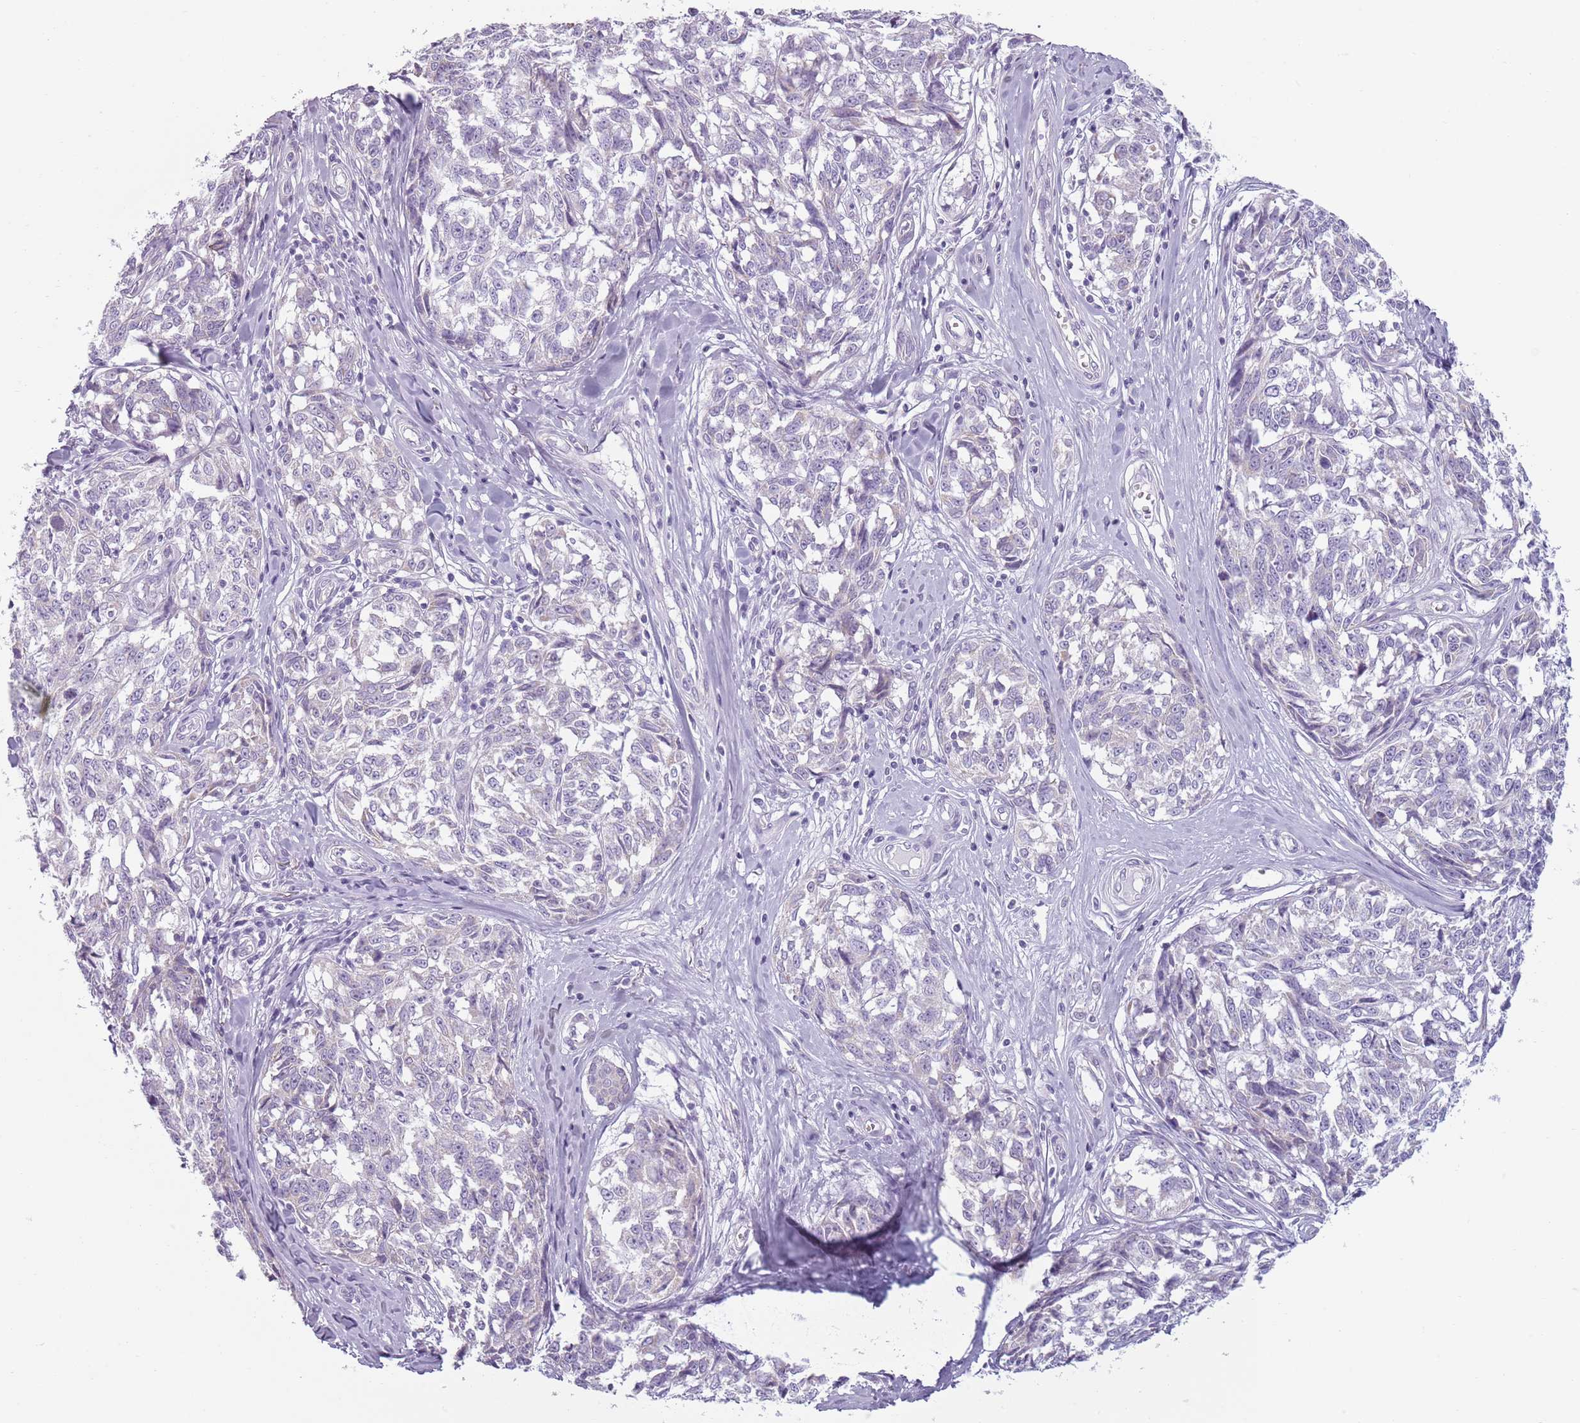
{"staining": {"intensity": "negative", "quantity": "none", "location": "none"}, "tissue": "melanoma", "cell_type": "Tumor cells", "image_type": "cancer", "snomed": [{"axis": "morphology", "description": "Normal tissue, NOS"}, {"axis": "morphology", "description": "Malignant melanoma, NOS"}, {"axis": "topography", "description": "Skin"}], "caption": "Micrograph shows no significant protein staining in tumor cells of malignant melanoma. Brightfield microscopy of immunohistochemistry (IHC) stained with DAB (brown) and hematoxylin (blue), captured at high magnification.", "gene": "MEGF8", "patient": {"sex": "female", "age": 64}}